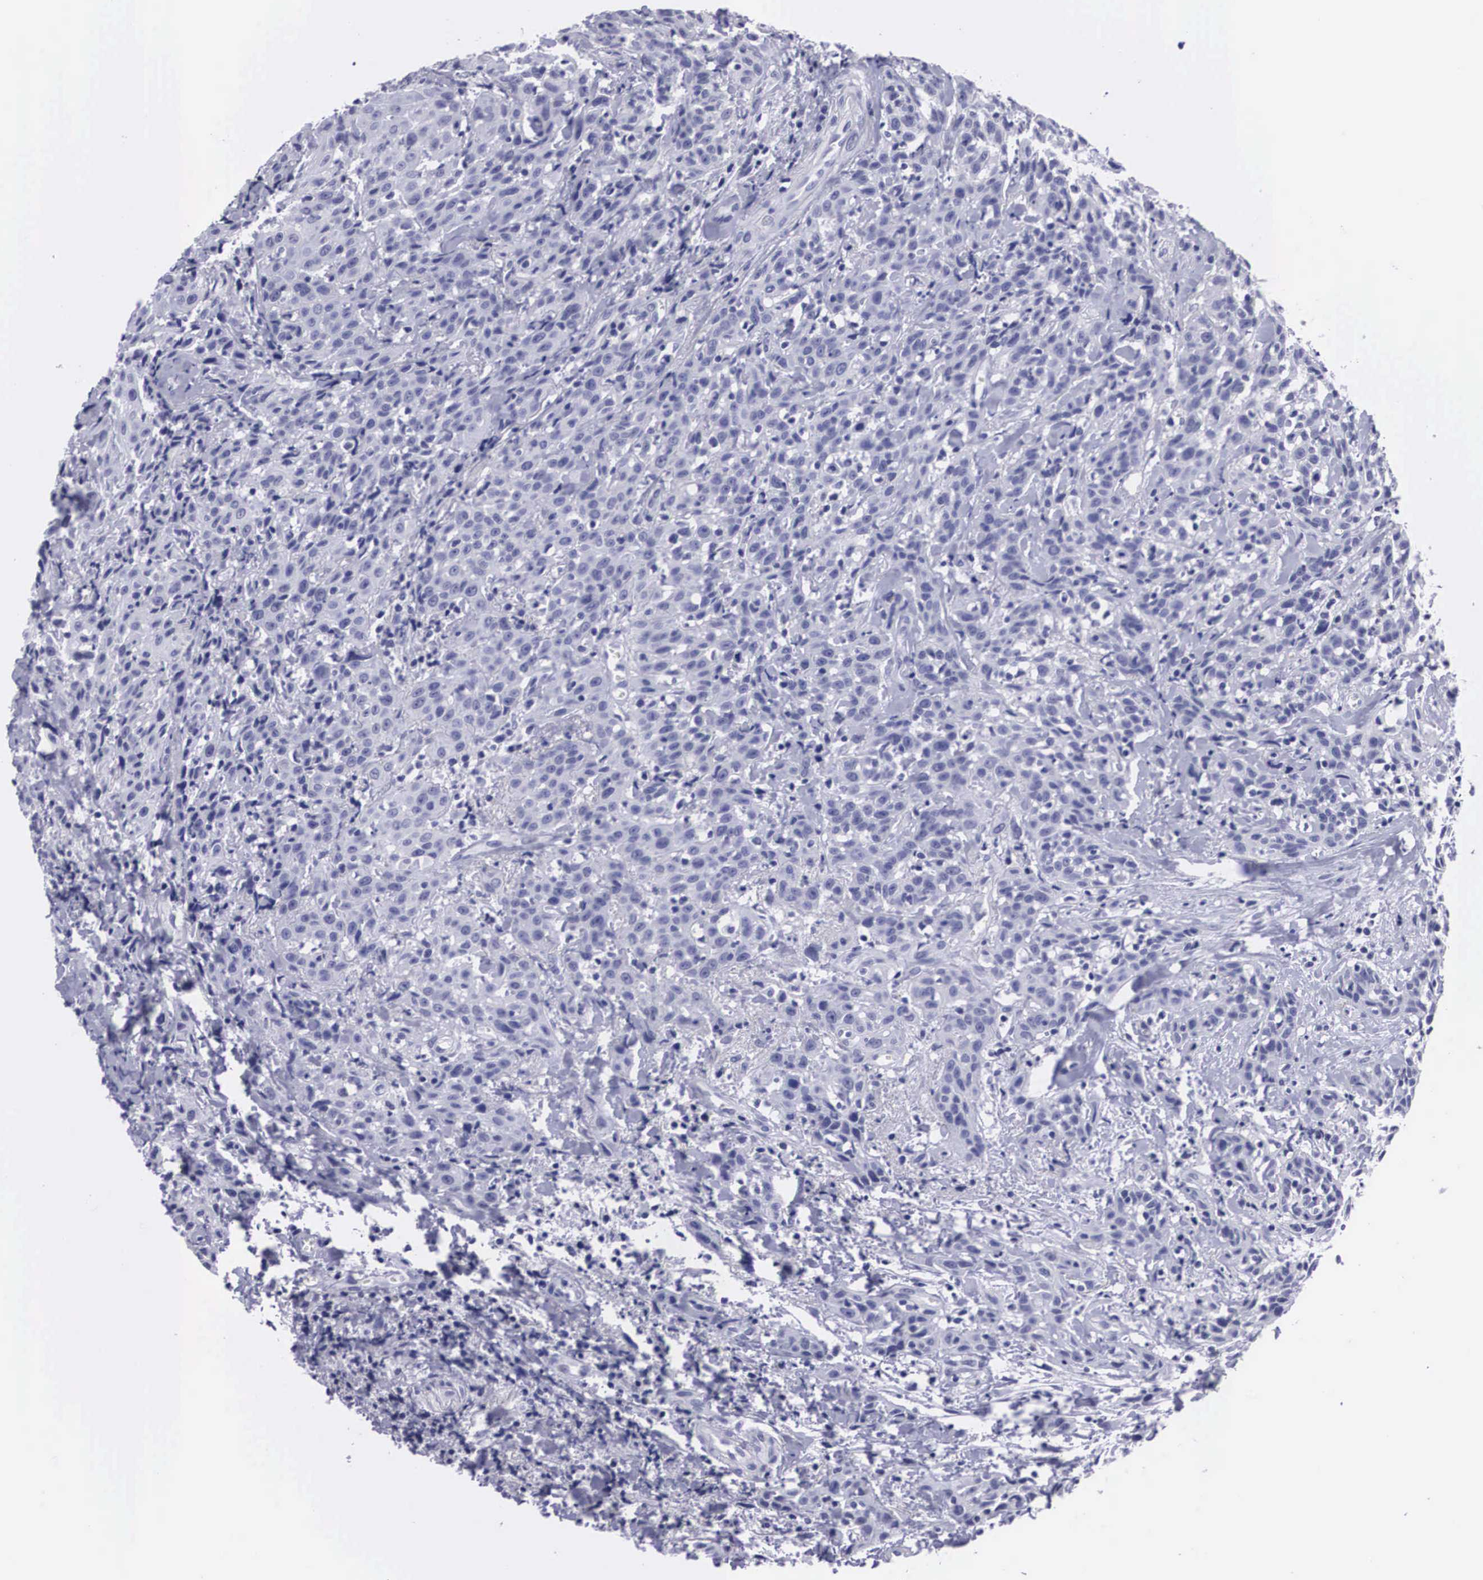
{"staining": {"intensity": "negative", "quantity": "none", "location": "none"}, "tissue": "head and neck cancer", "cell_type": "Tumor cells", "image_type": "cancer", "snomed": [{"axis": "morphology", "description": "Squamous cell carcinoma, NOS"}, {"axis": "topography", "description": "Oral tissue"}, {"axis": "topography", "description": "Head-Neck"}], "caption": "IHC of head and neck squamous cell carcinoma displays no staining in tumor cells.", "gene": "C22orf31", "patient": {"sex": "female", "age": 82}}